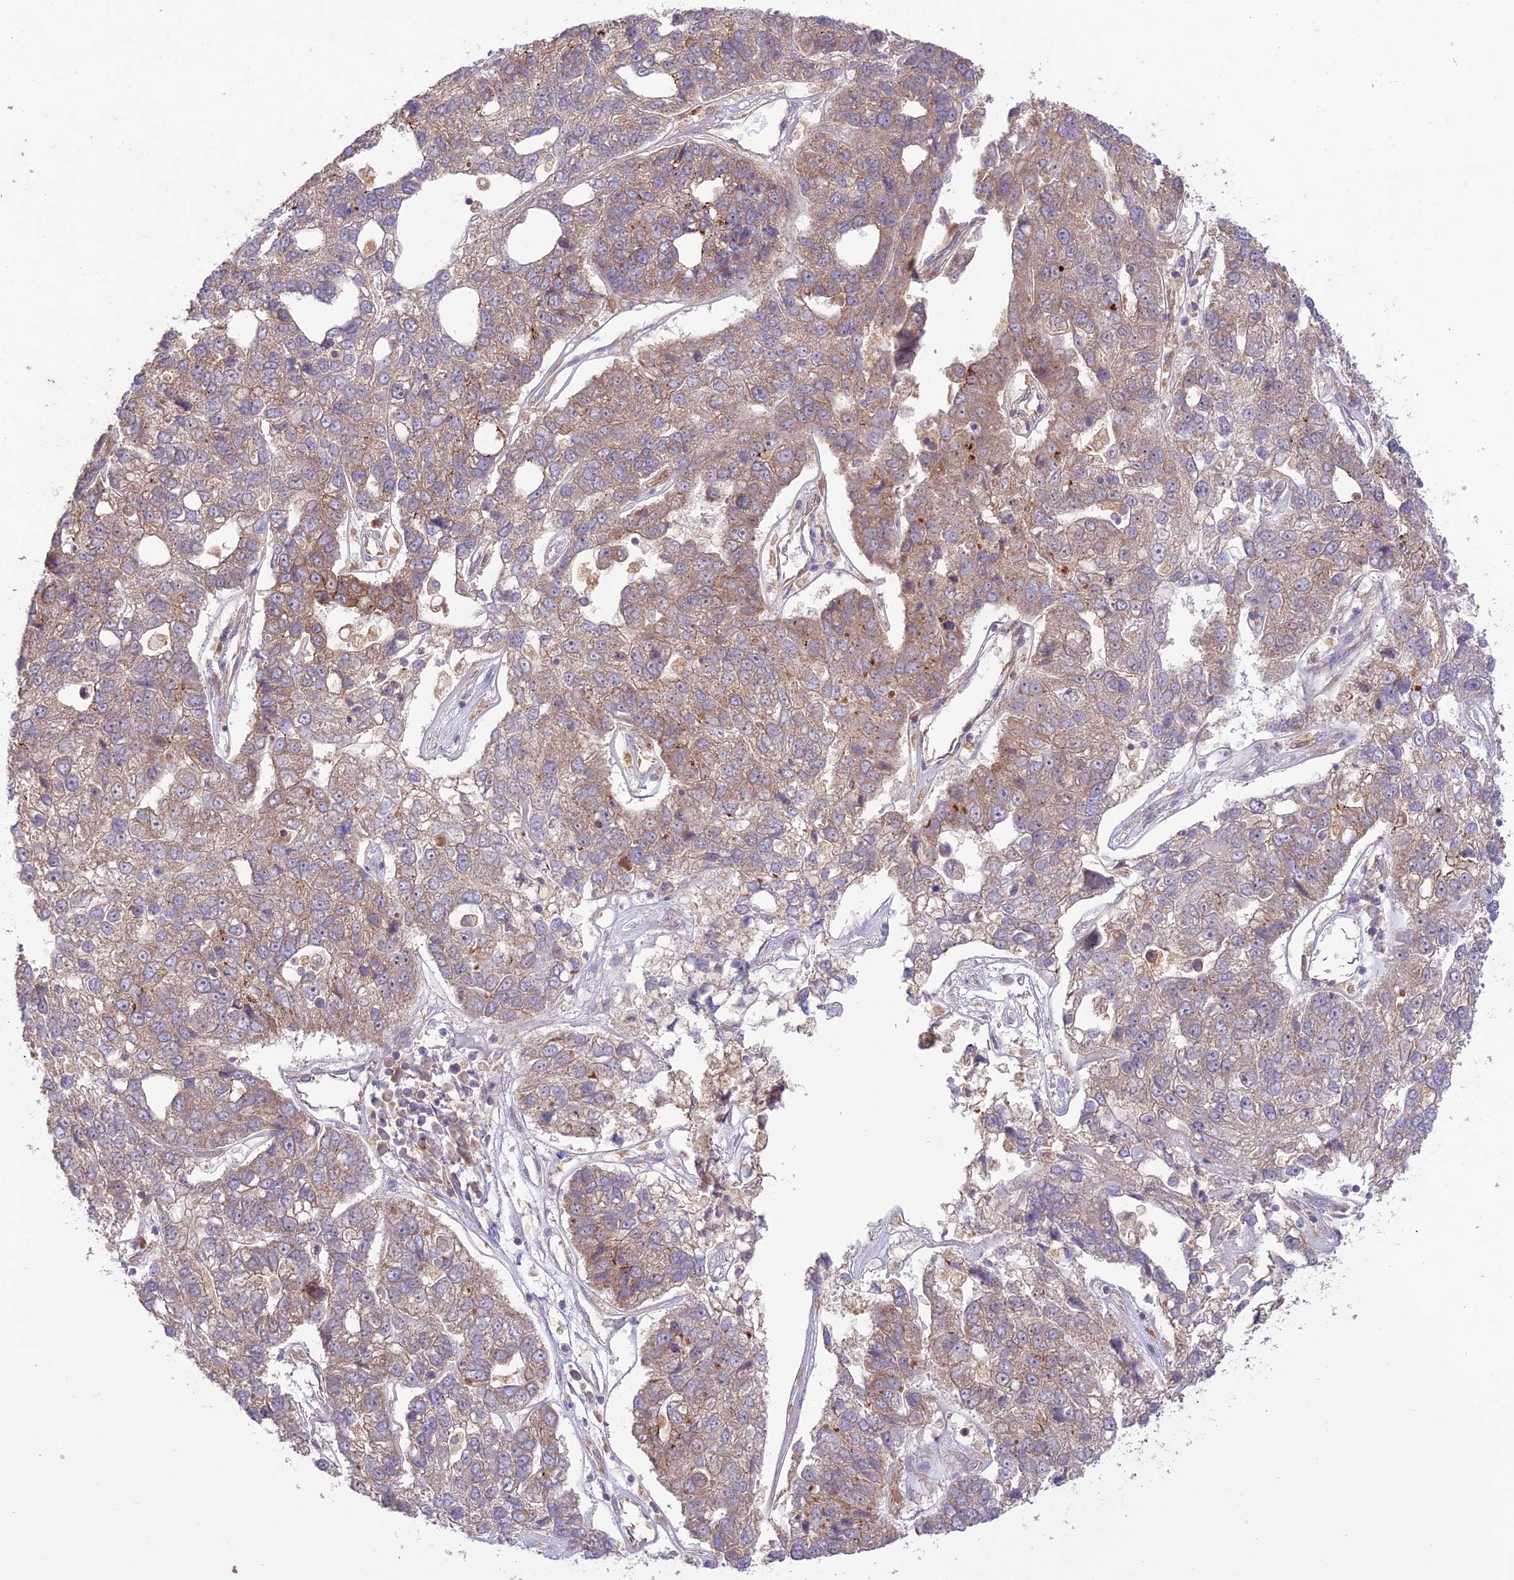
{"staining": {"intensity": "weak", "quantity": "25%-75%", "location": "cytoplasmic/membranous"}, "tissue": "pancreatic cancer", "cell_type": "Tumor cells", "image_type": "cancer", "snomed": [{"axis": "morphology", "description": "Adenocarcinoma, NOS"}, {"axis": "topography", "description": "Pancreas"}], "caption": "Adenocarcinoma (pancreatic) stained with a brown dye reveals weak cytoplasmic/membranous positive positivity in about 25%-75% of tumor cells.", "gene": "TMEM259", "patient": {"sex": "female", "age": 61}}